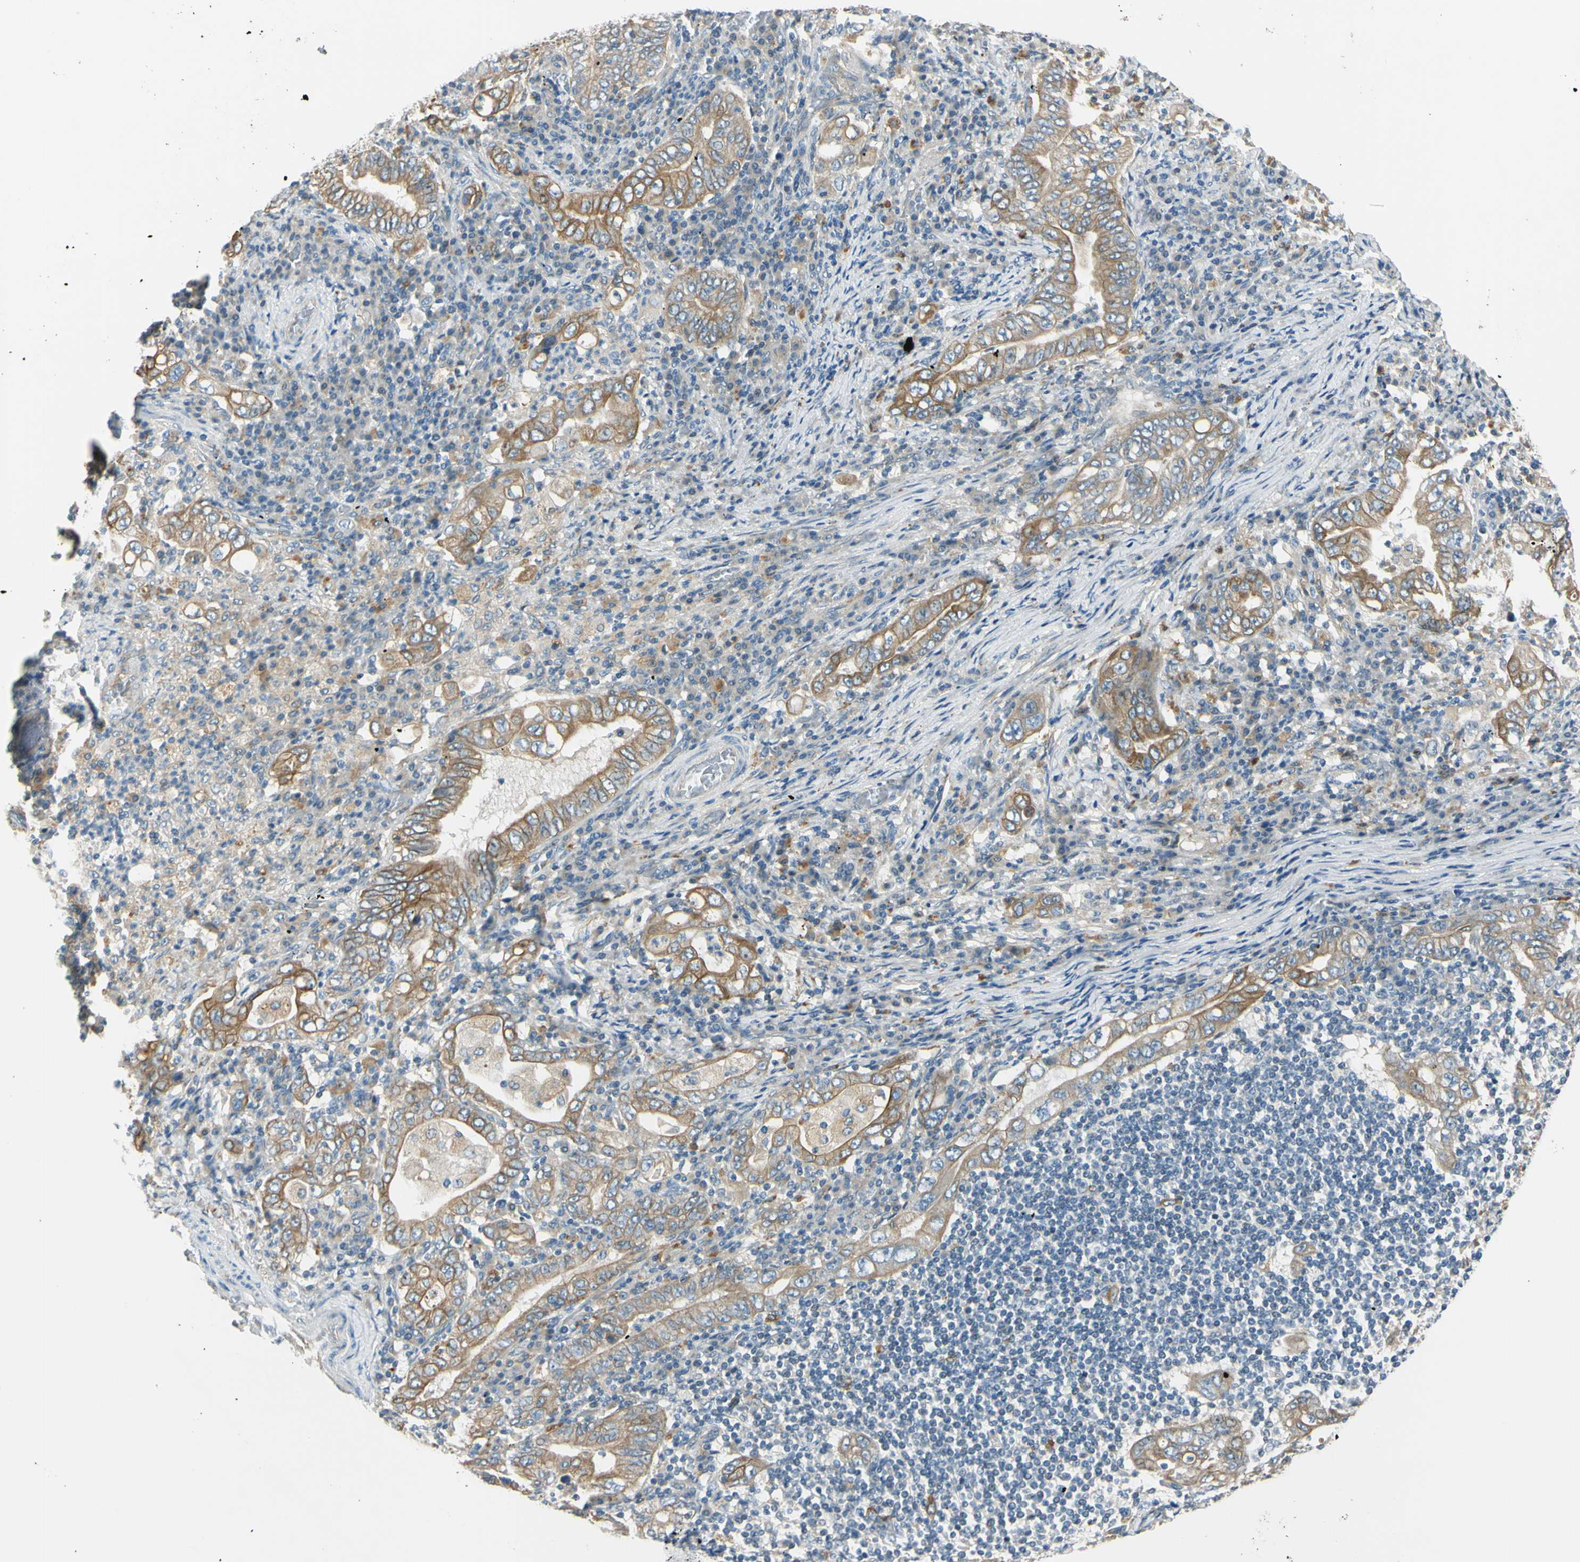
{"staining": {"intensity": "moderate", "quantity": ">75%", "location": "cytoplasmic/membranous"}, "tissue": "stomach cancer", "cell_type": "Tumor cells", "image_type": "cancer", "snomed": [{"axis": "morphology", "description": "Normal tissue, NOS"}, {"axis": "morphology", "description": "Adenocarcinoma, NOS"}, {"axis": "topography", "description": "Esophagus"}, {"axis": "topography", "description": "Stomach, upper"}, {"axis": "topography", "description": "Peripheral nerve tissue"}], "caption": "Immunohistochemistry (DAB (3,3'-diaminobenzidine)) staining of human stomach cancer (adenocarcinoma) reveals moderate cytoplasmic/membranous protein positivity in about >75% of tumor cells.", "gene": "LAMA3", "patient": {"sex": "male", "age": 62}}